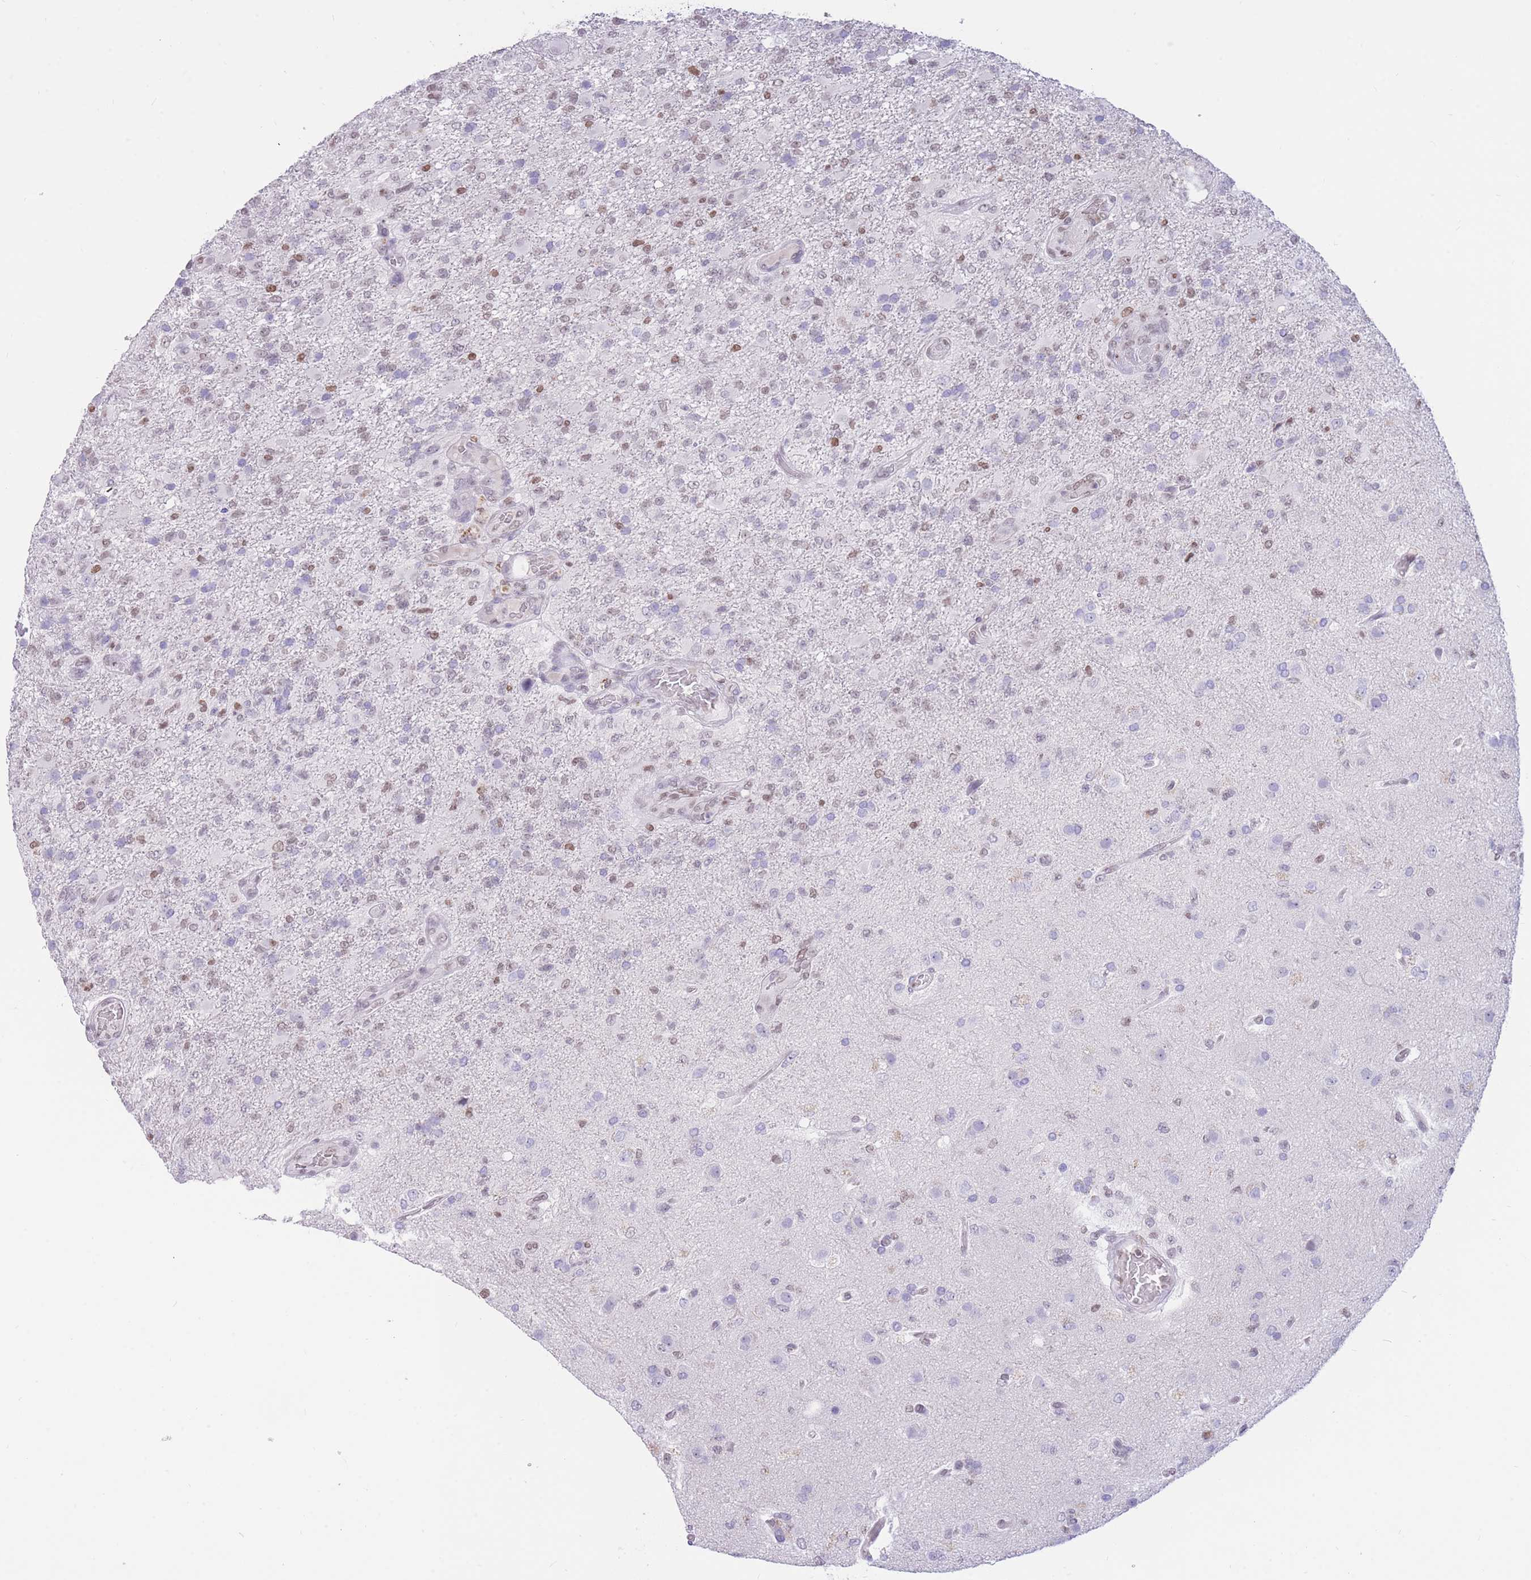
{"staining": {"intensity": "weak", "quantity": "<25%", "location": "nuclear"}, "tissue": "glioma", "cell_type": "Tumor cells", "image_type": "cancer", "snomed": [{"axis": "morphology", "description": "Glioma, malignant, High grade"}, {"axis": "topography", "description": "Brain"}], "caption": "The micrograph demonstrates no significant staining in tumor cells of glioma. (Immunohistochemistry, brightfield microscopy, high magnification).", "gene": "HMGN1", "patient": {"sex": "female", "age": 74}}